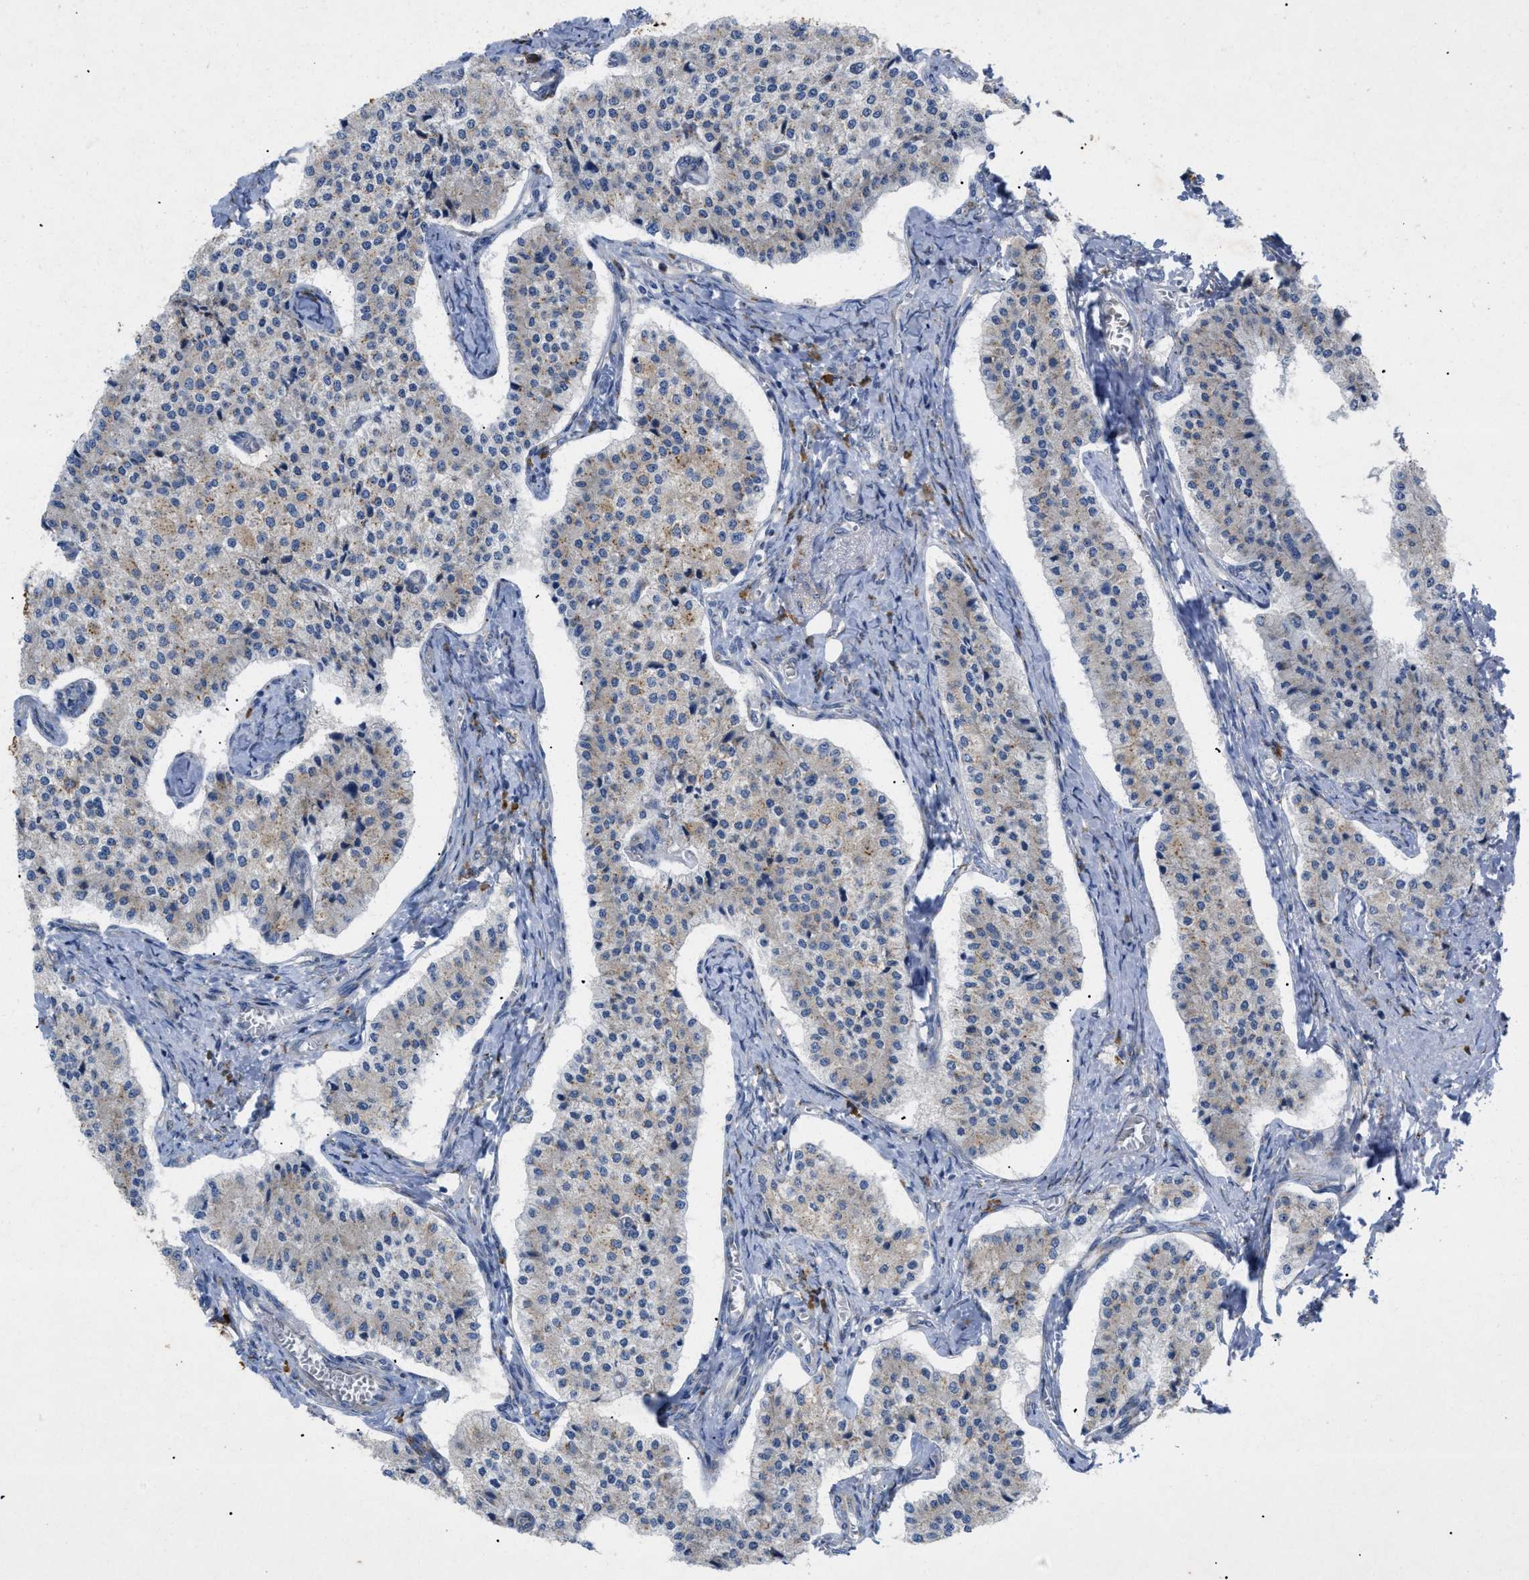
{"staining": {"intensity": "weak", "quantity": "25%-75%", "location": "cytoplasmic/membranous"}, "tissue": "carcinoid", "cell_type": "Tumor cells", "image_type": "cancer", "snomed": [{"axis": "morphology", "description": "Carcinoid, malignant, NOS"}, {"axis": "topography", "description": "Colon"}], "caption": "Immunohistochemistry (IHC) of human malignant carcinoid exhibits low levels of weak cytoplasmic/membranous positivity in approximately 25%-75% of tumor cells.", "gene": "SLC50A1", "patient": {"sex": "female", "age": 52}}